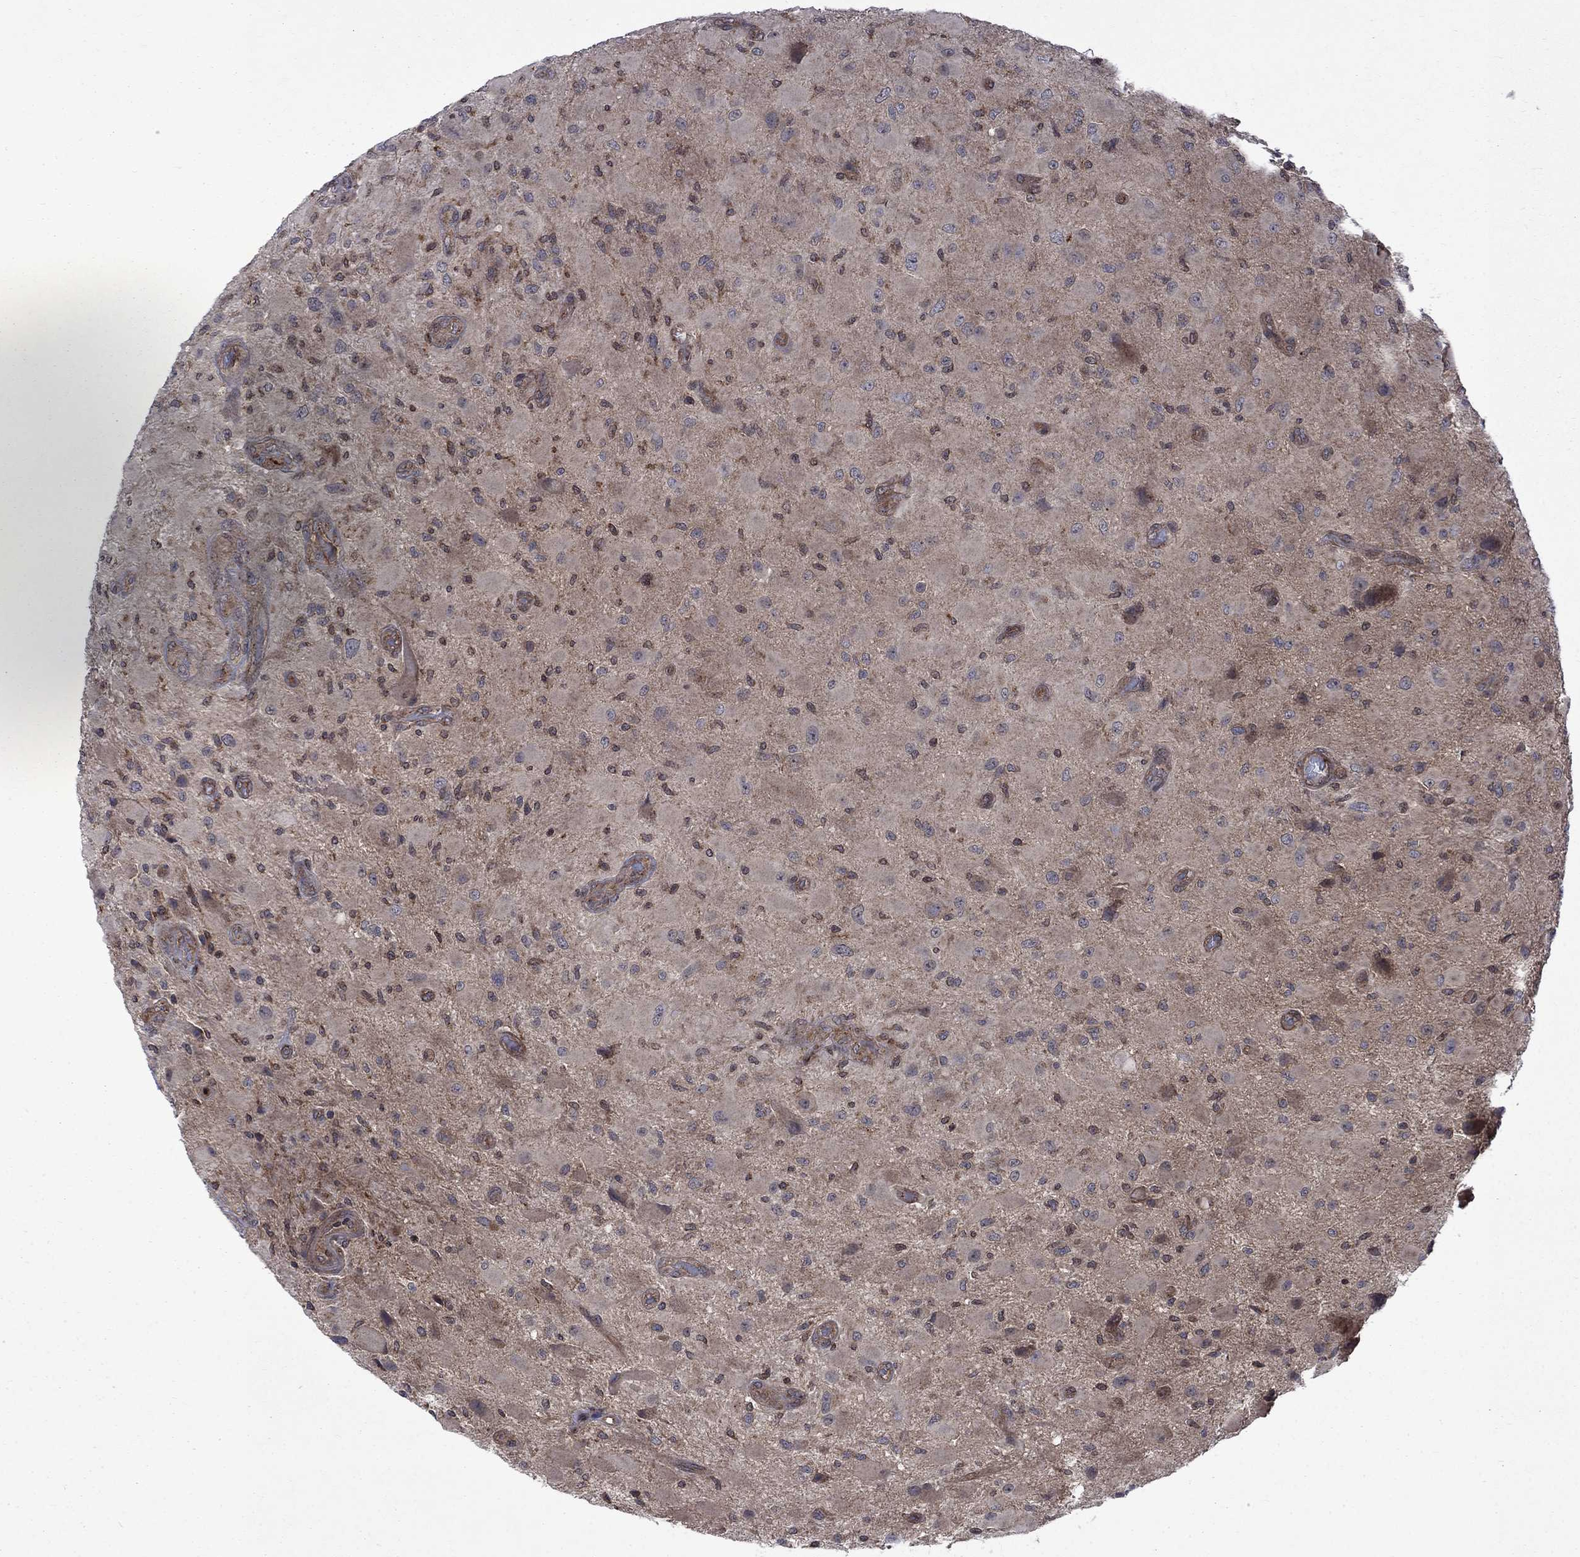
{"staining": {"intensity": "weak", "quantity": "<25%", "location": "cytoplasmic/membranous"}, "tissue": "glioma", "cell_type": "Tumor cells", "image_type": "cancer", "snomed": [{"axis": "morphology", "description": "Glioma, malignant, High grade"}, {"axis": "topography", "description": "Cerebral cortex"}], "caption": "This is an IHC photomicrograph of human malignant glioma (high-grade). There is no positivity in tumor cells.", "gene": "TMEM33", "patient": {"sex": "male", "age": 35}}